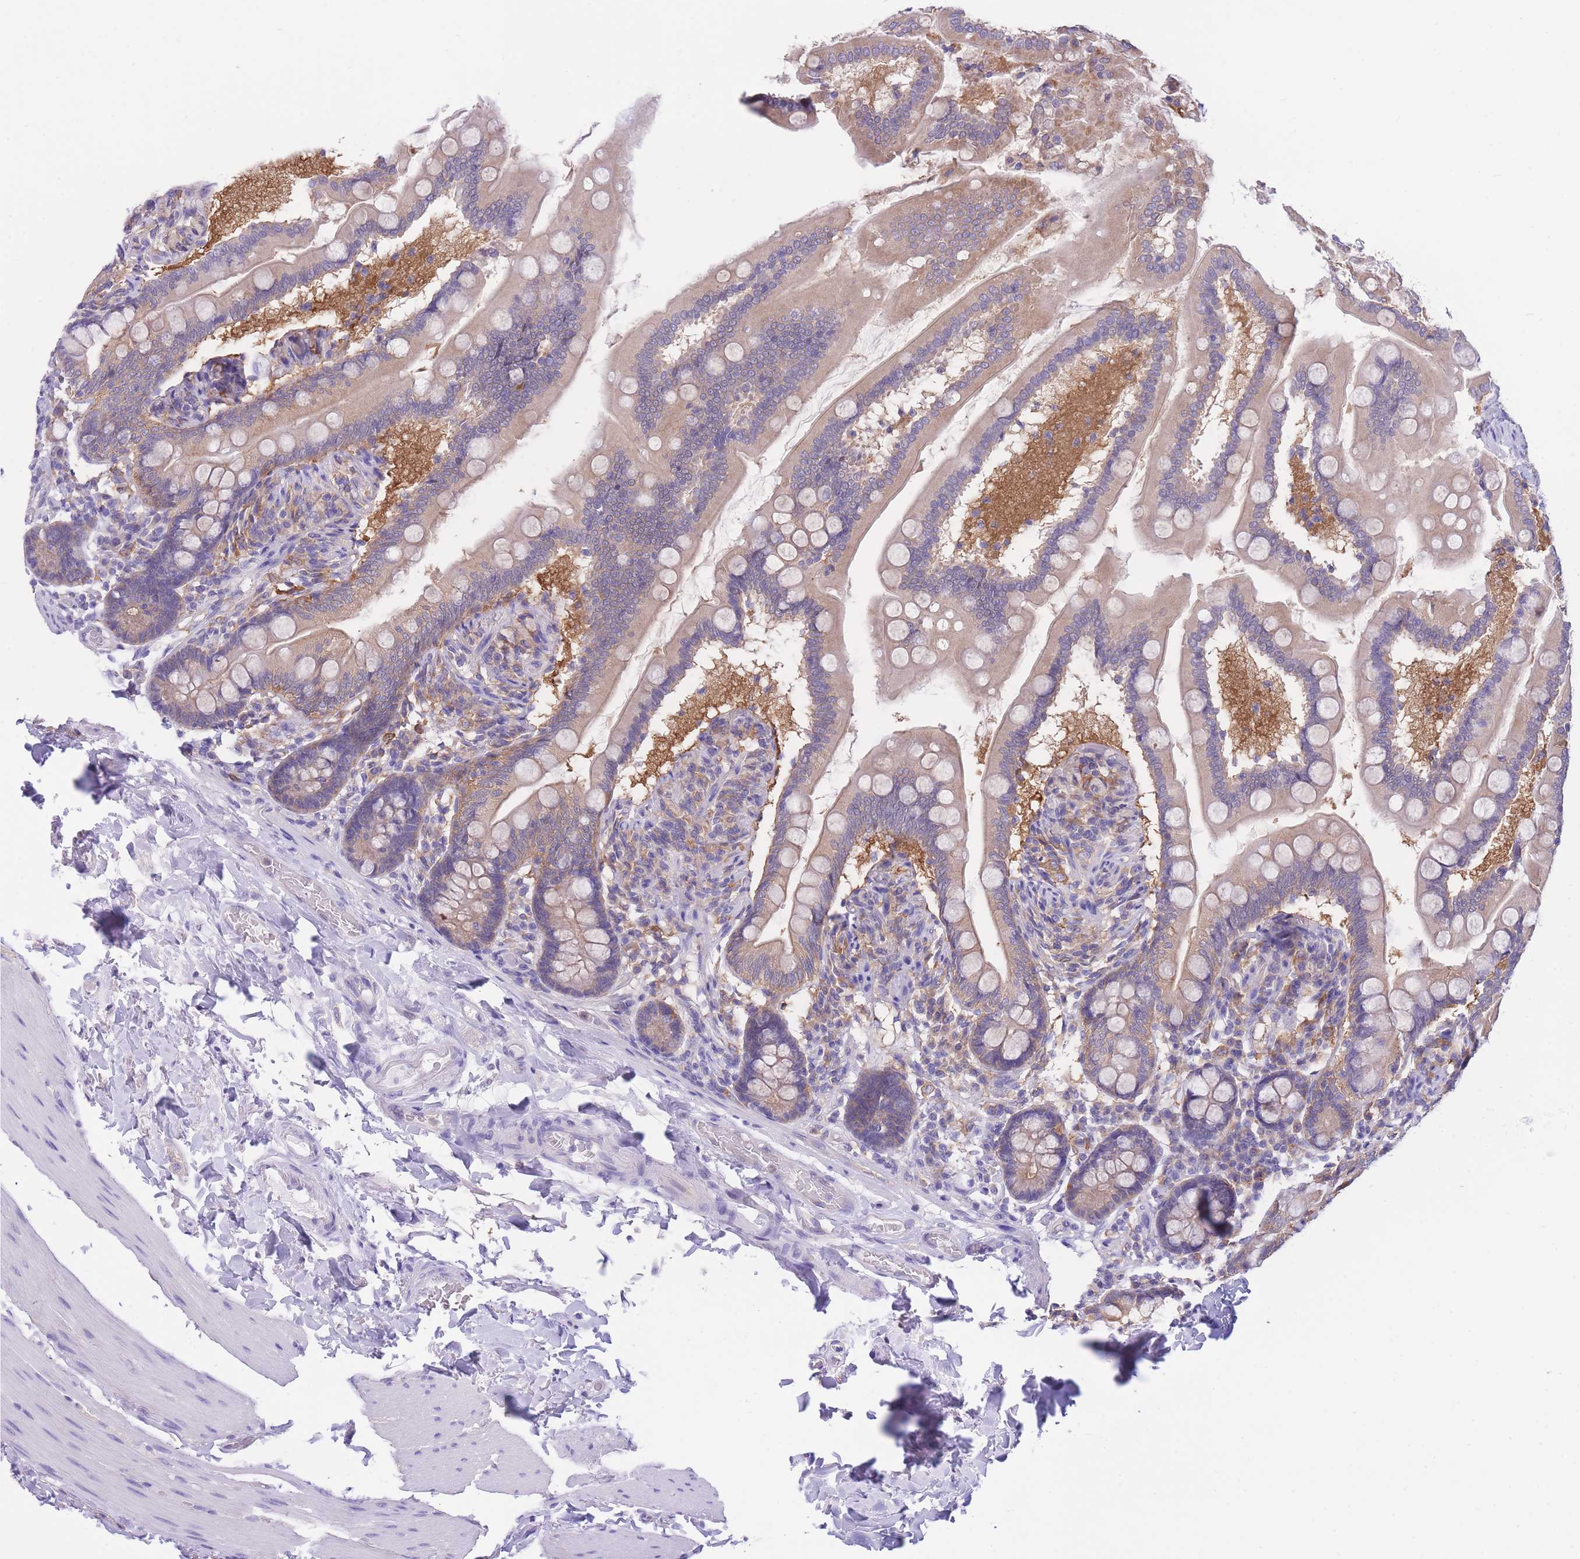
{"staining": {"intensity": "moderate", "quantity": "25%-75%", "location": "cytoplasmic/membranous"}, "tissue": "small intestine", "cell_type": "Glandular cells", "image_type": "normal", "snomed": [{"axis": "morphology", "description": "Normal tissue, NOS"}, {"axis": "topography", "description": "Small intestine"}], "caption": "High-power microscopy captured an immunohistochemistry image of normal small intestine, revealing moderate cytoplasmic/membranous staining in approximately 25%-75% of glandular cells.", "gene": "NAMPT", "patient": {"sex": "female", "age": 64}}